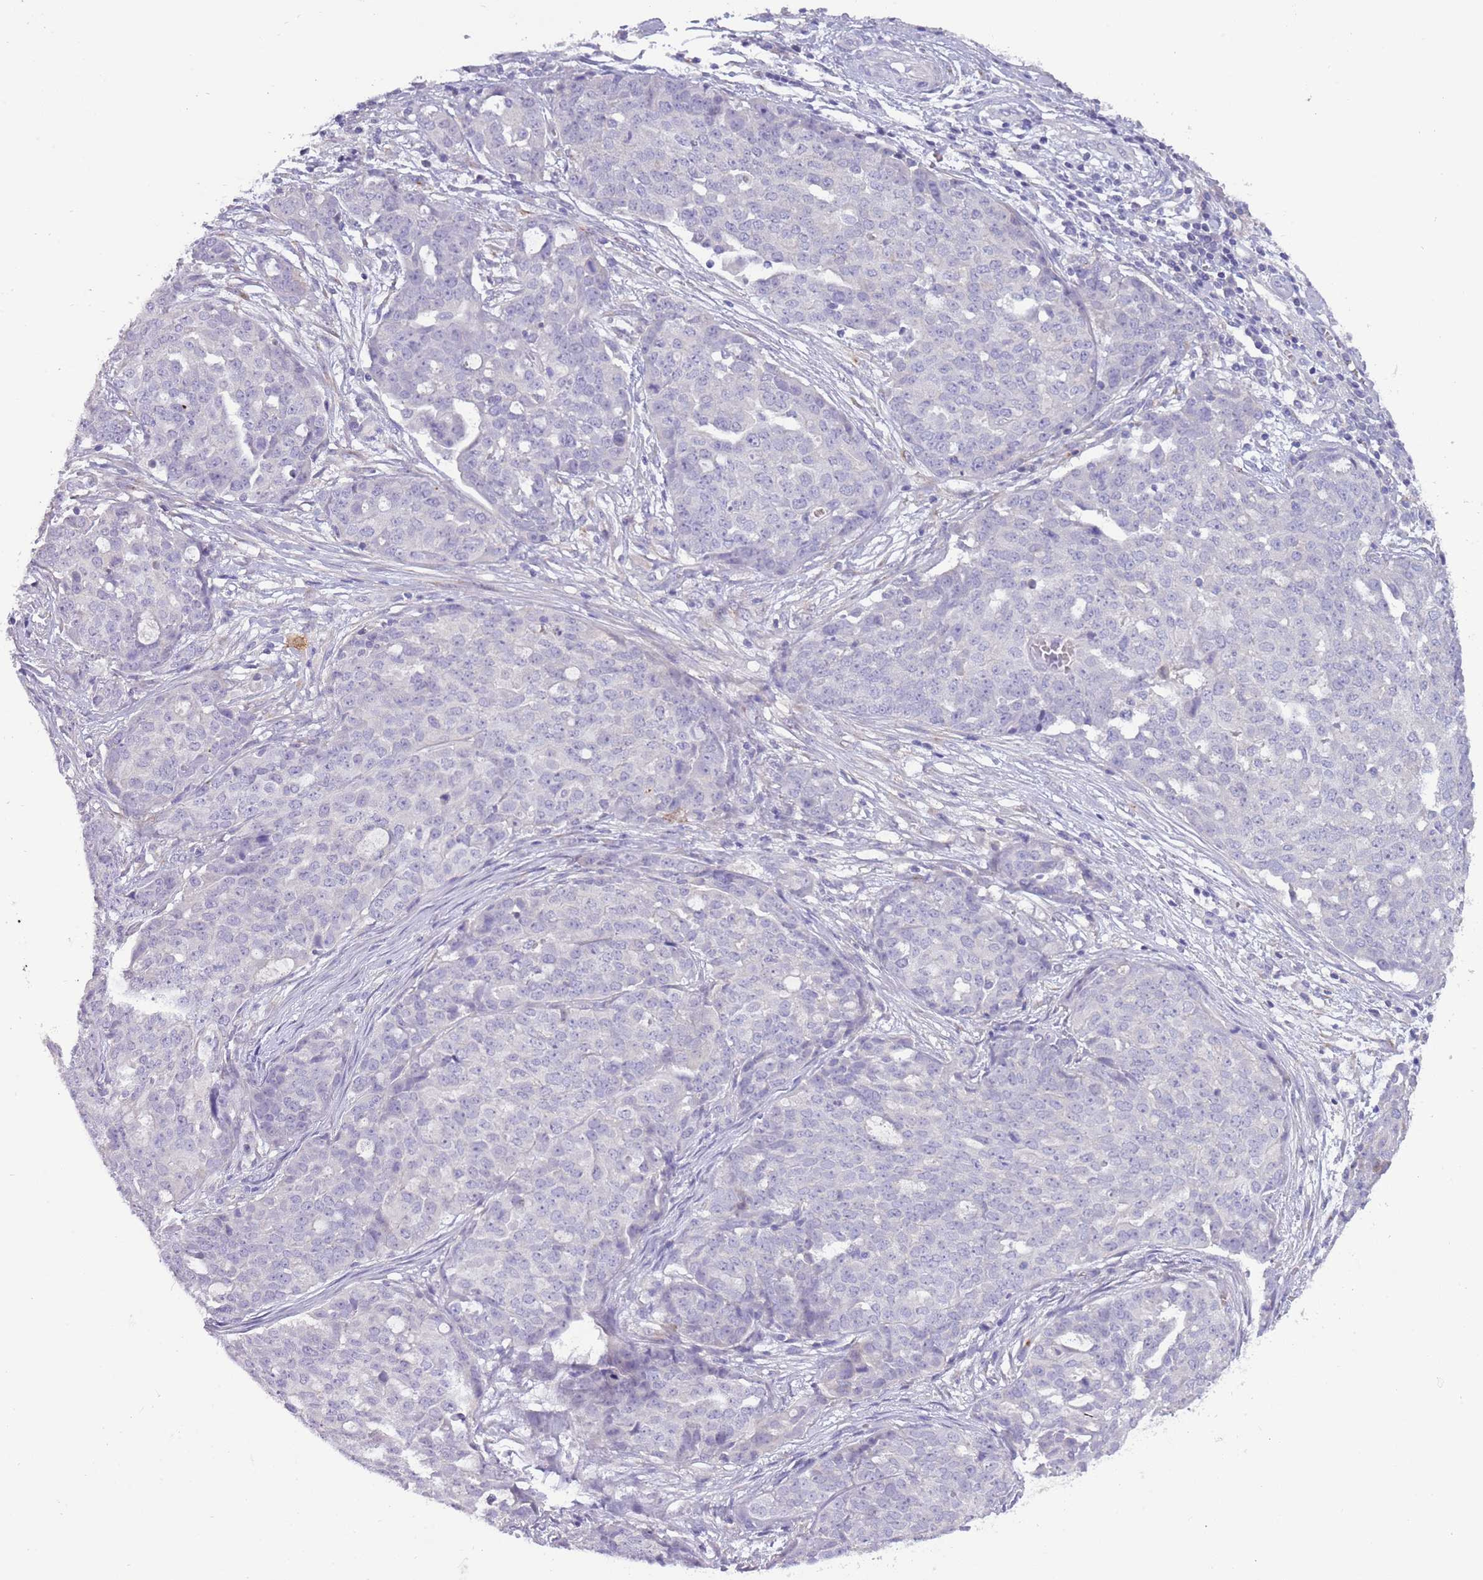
{"staining": {"intensity": "negative", "quantity": "none", "location": "none"}, "tissue": "ovarian cancer", "cell_type": "Tumor cells", "image_type": "cancer", "snomed": [{"axis": "morphology", "description": "Cystadenocarcinoma, serous, NOS"}, {"axis": "topography", "description": "Soft tissue"}, {"axis": "topography", "description": "Ovary"}], "caption": "Photomicrograph shows no significant protein positivity in tumor cells of ovarian serous cystadenocarcinoma.", "gene": "CFAP73", "patient": {"sex": "female", "age": 57}}